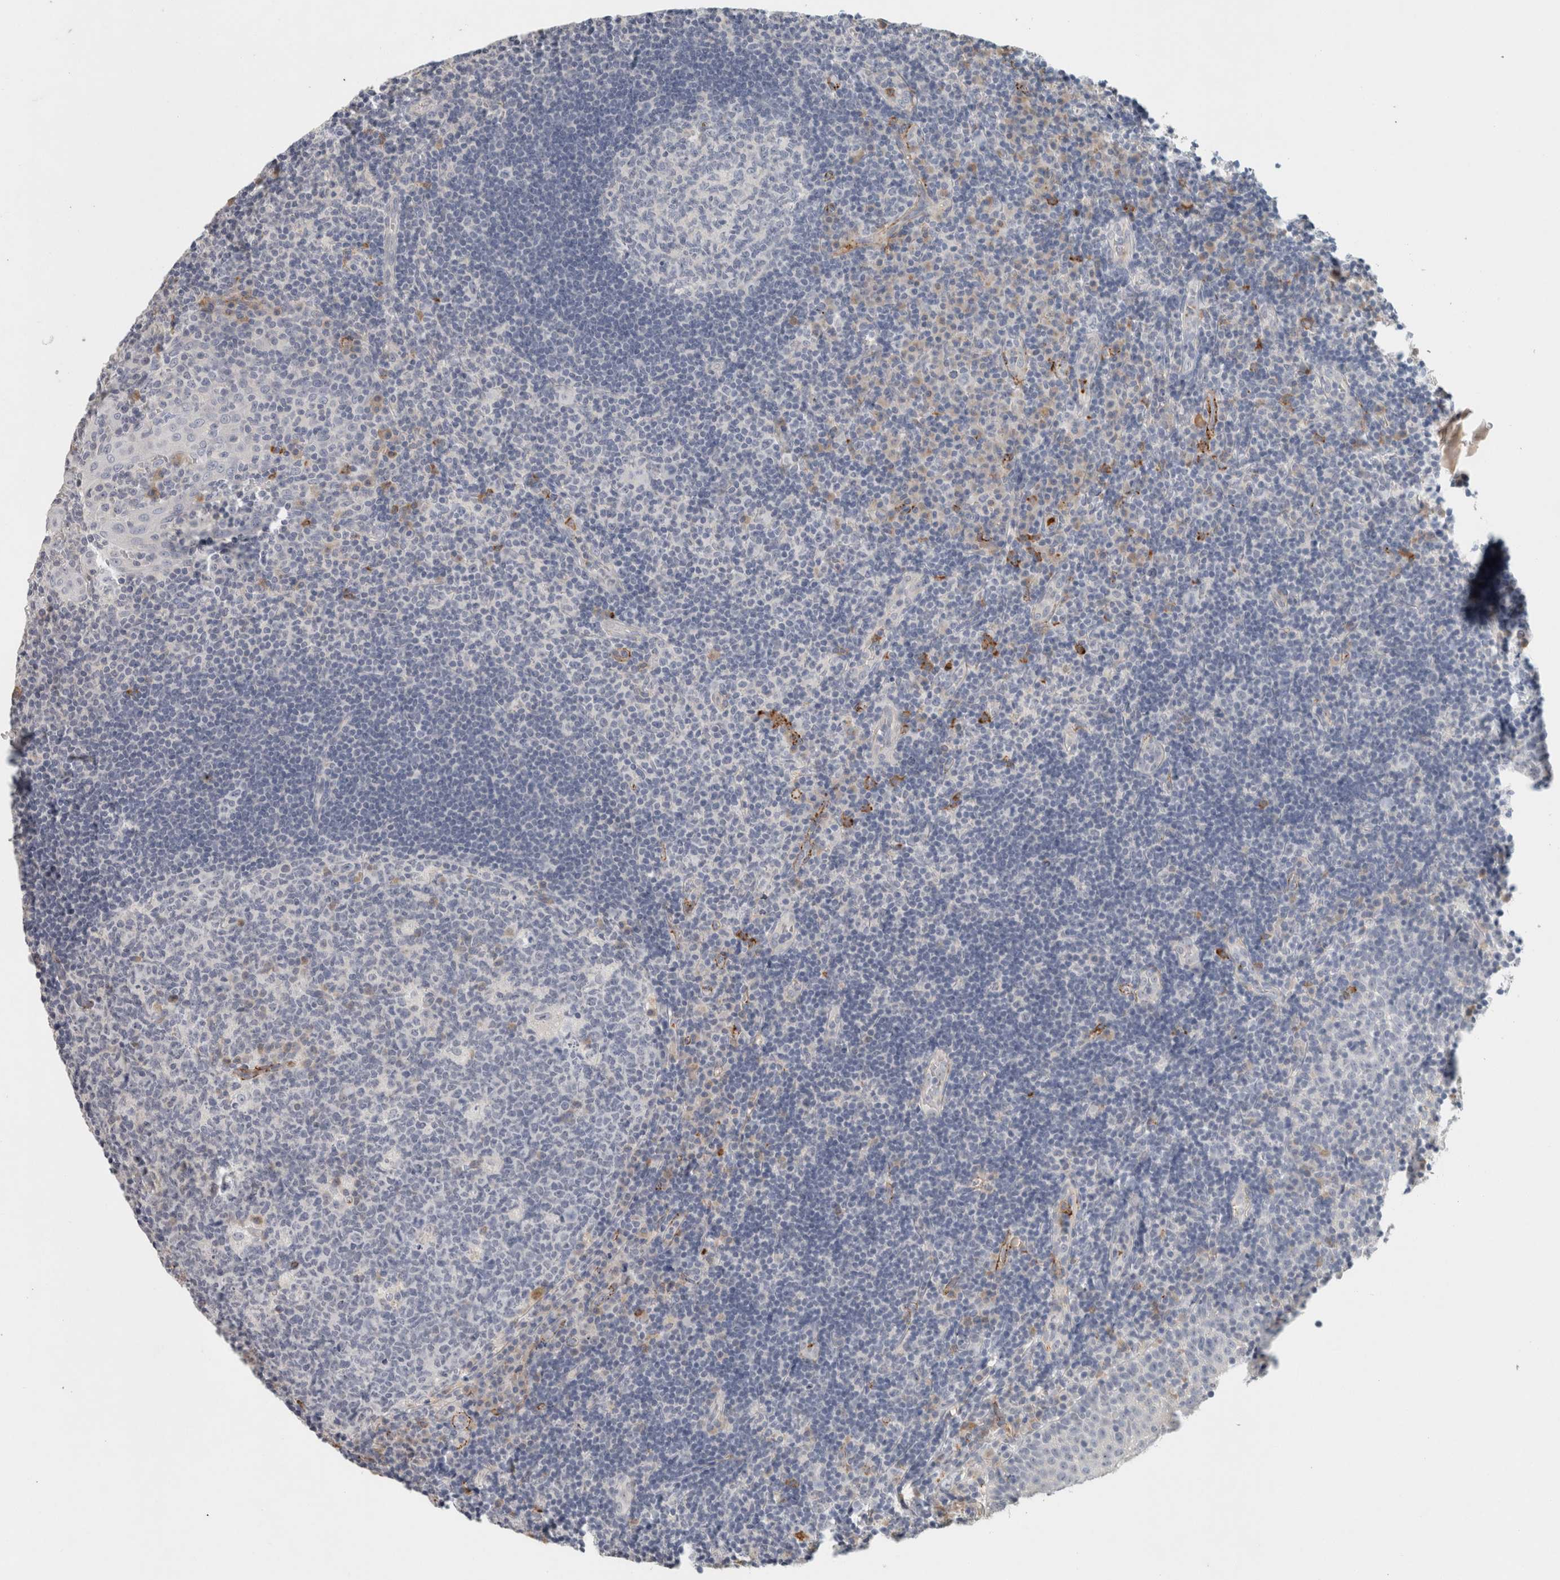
{"staining": {"intensity": "negative", "quantity": "none", "location": "none"}, "tissue": "tonsil", "cell_type": "Germinal center cells", "image_type": "normal", "snomed": [{"axis": "morphology", "description": "Normal tissue, NOS"}, {"axis": "topography", "description": "Tonsil"}], "caption": "Germinal center cells show no significant expression in normal tonsil. Brightfield microscopy of immunohistochemistry stained with DAB (brown) and hematoxylin (blue), captured at high magnification.", "gene": "CD36", "patient": {"sex": "female", "age": 40}}